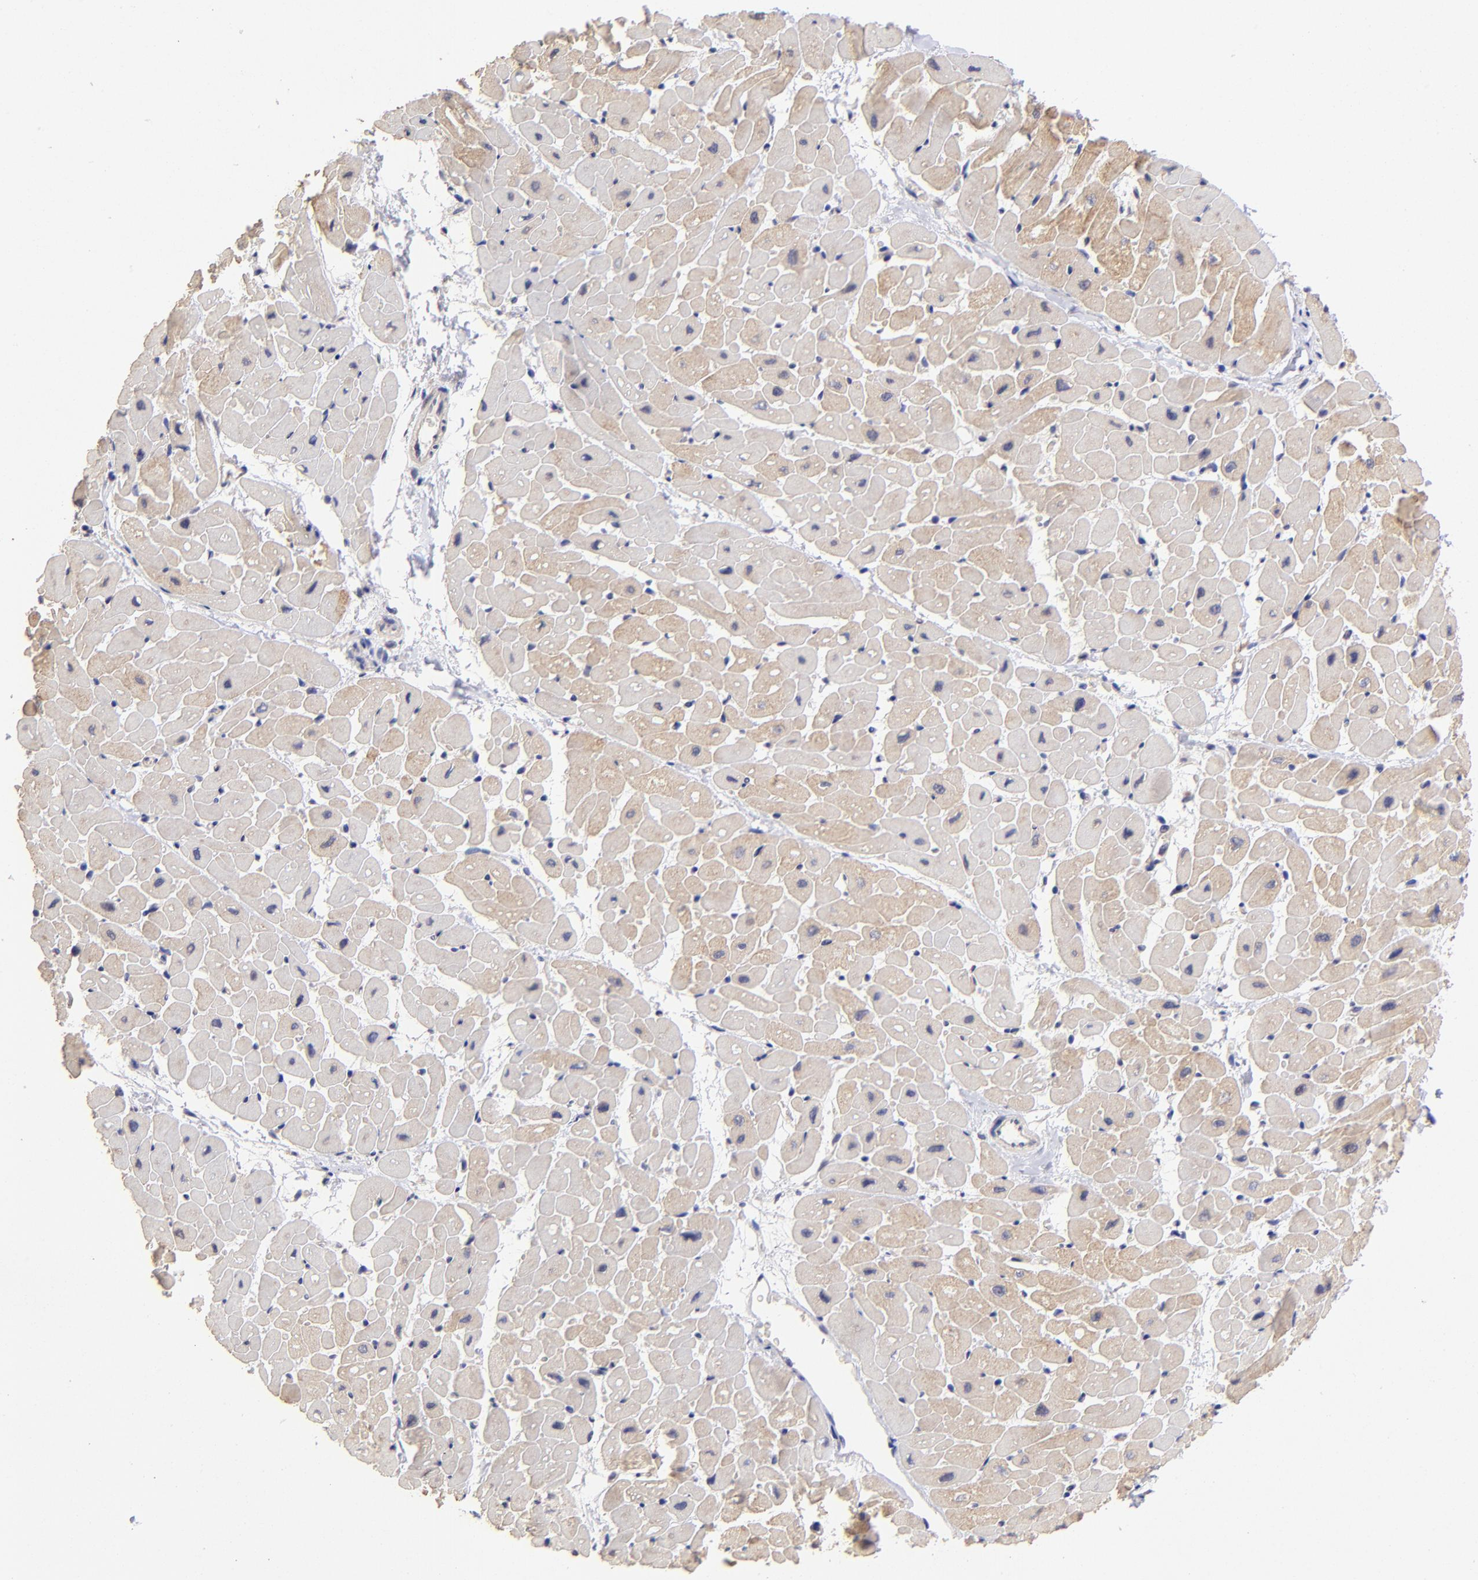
{"staining": {"intensity": "moderate", "quantity": ">75%", "location": "cytoplasmic/membranous"}, "tissue": "heart muscle", "cell_type": "Cardiomyocytes", "image_type": "normal", "snomed": [{"axis": "morphology", "description": "Normal tissue, NOS"}, {"axis": "topography", "description": "Heart"}], "caption": "High-magnification brightfield microscopy of benign heart muscle stained with DAB (3,3'-diaminobenzidine) (brown) and counterstained with hematoxylin (blue). cardiomyocytes exhibit moderate cytoplasmic/membranous expression is seen in approximately>75% of cells.", "gene": "DNMT1", "patient": {"sex": "male", "age": 45}}